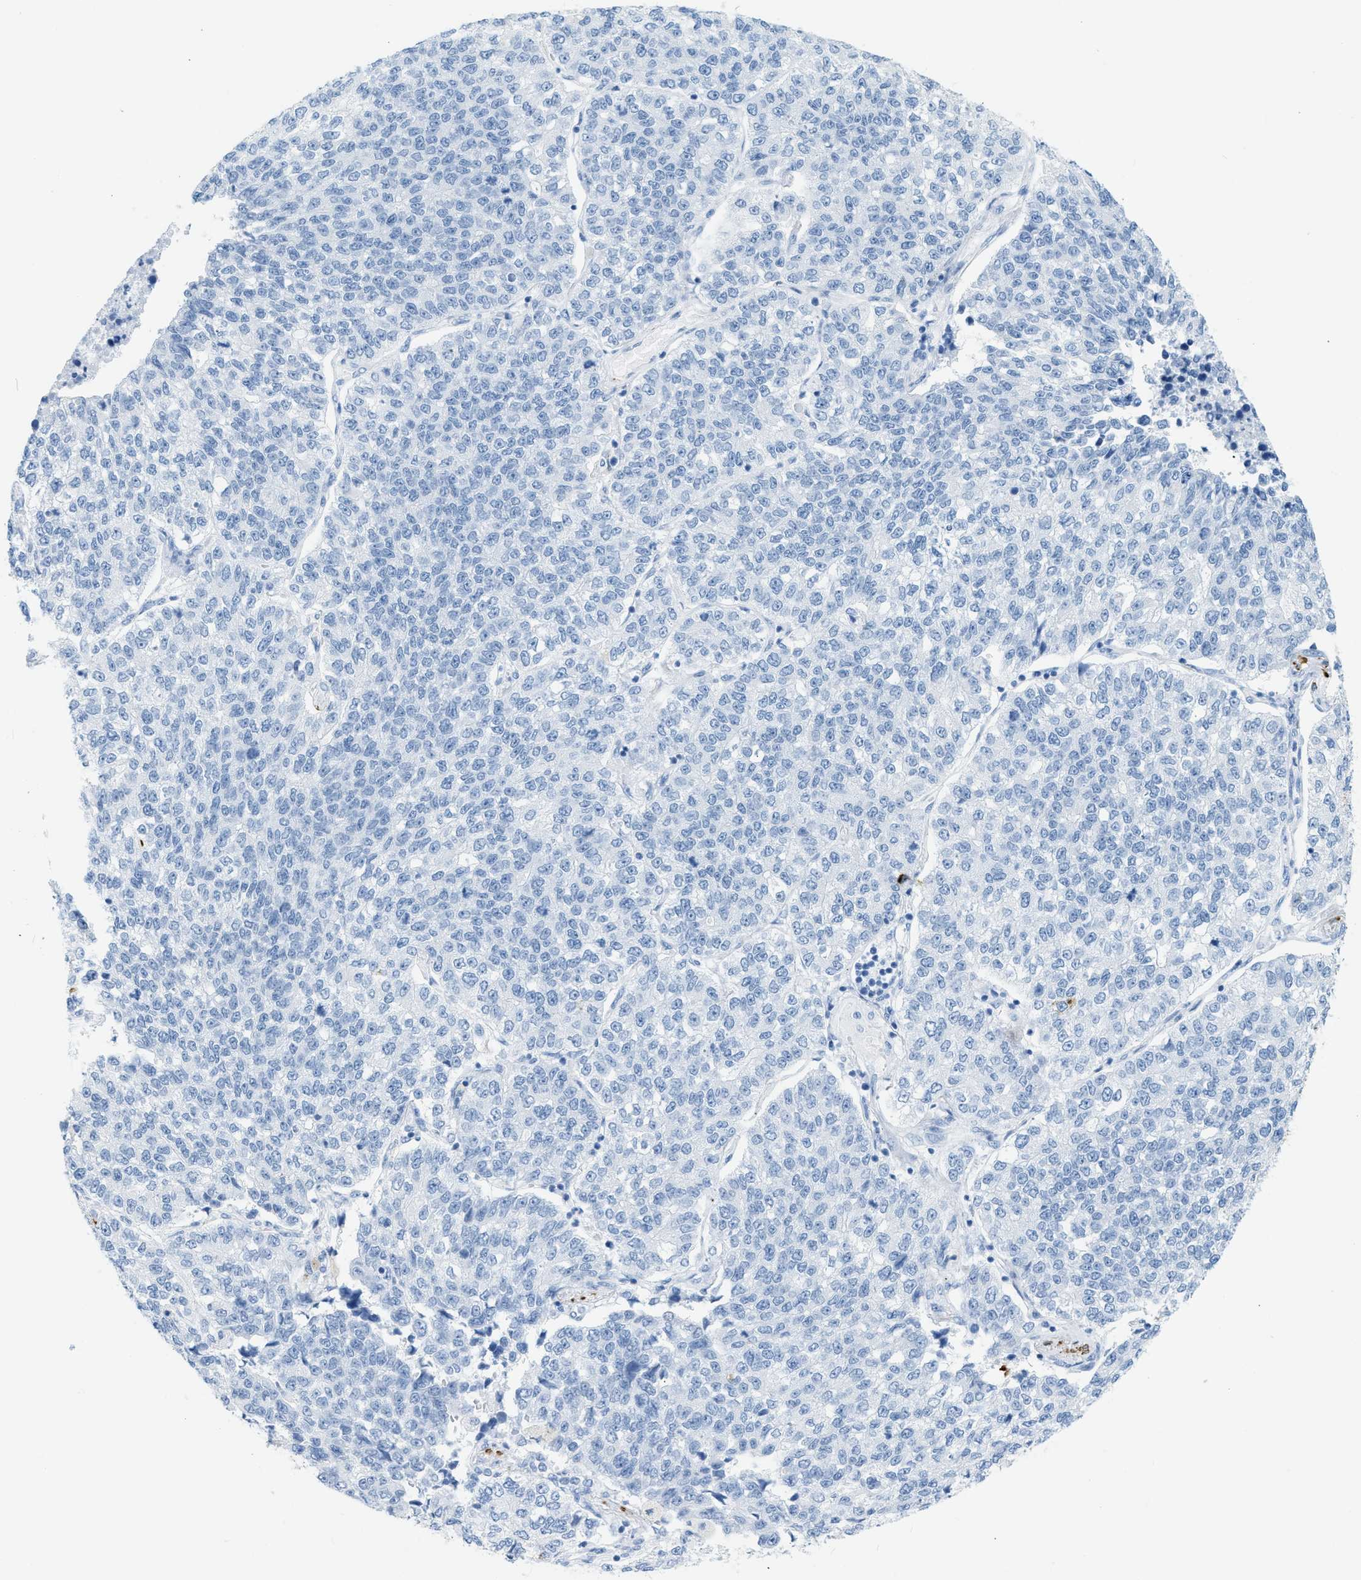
{"staining": {"intensity": "negative", "quantity": "none", "location": "none"}, "tissue": "lung cancer", "cell_type": "Tumor cells", "image_type": "cancer", "snomed": [{"axis": "morphology", "description": "Adenocarcinoma, NOS"}, {"axis": "topography", "description": "Lung"}], "caption": "A histopathology image of adenocarcinoma (lung) stained for a protein demonstrates no brown staining in tumor cells. Nuclei are stained in blue.", "gene": "DES", "patient": {"sex": "male", "age": 49}}